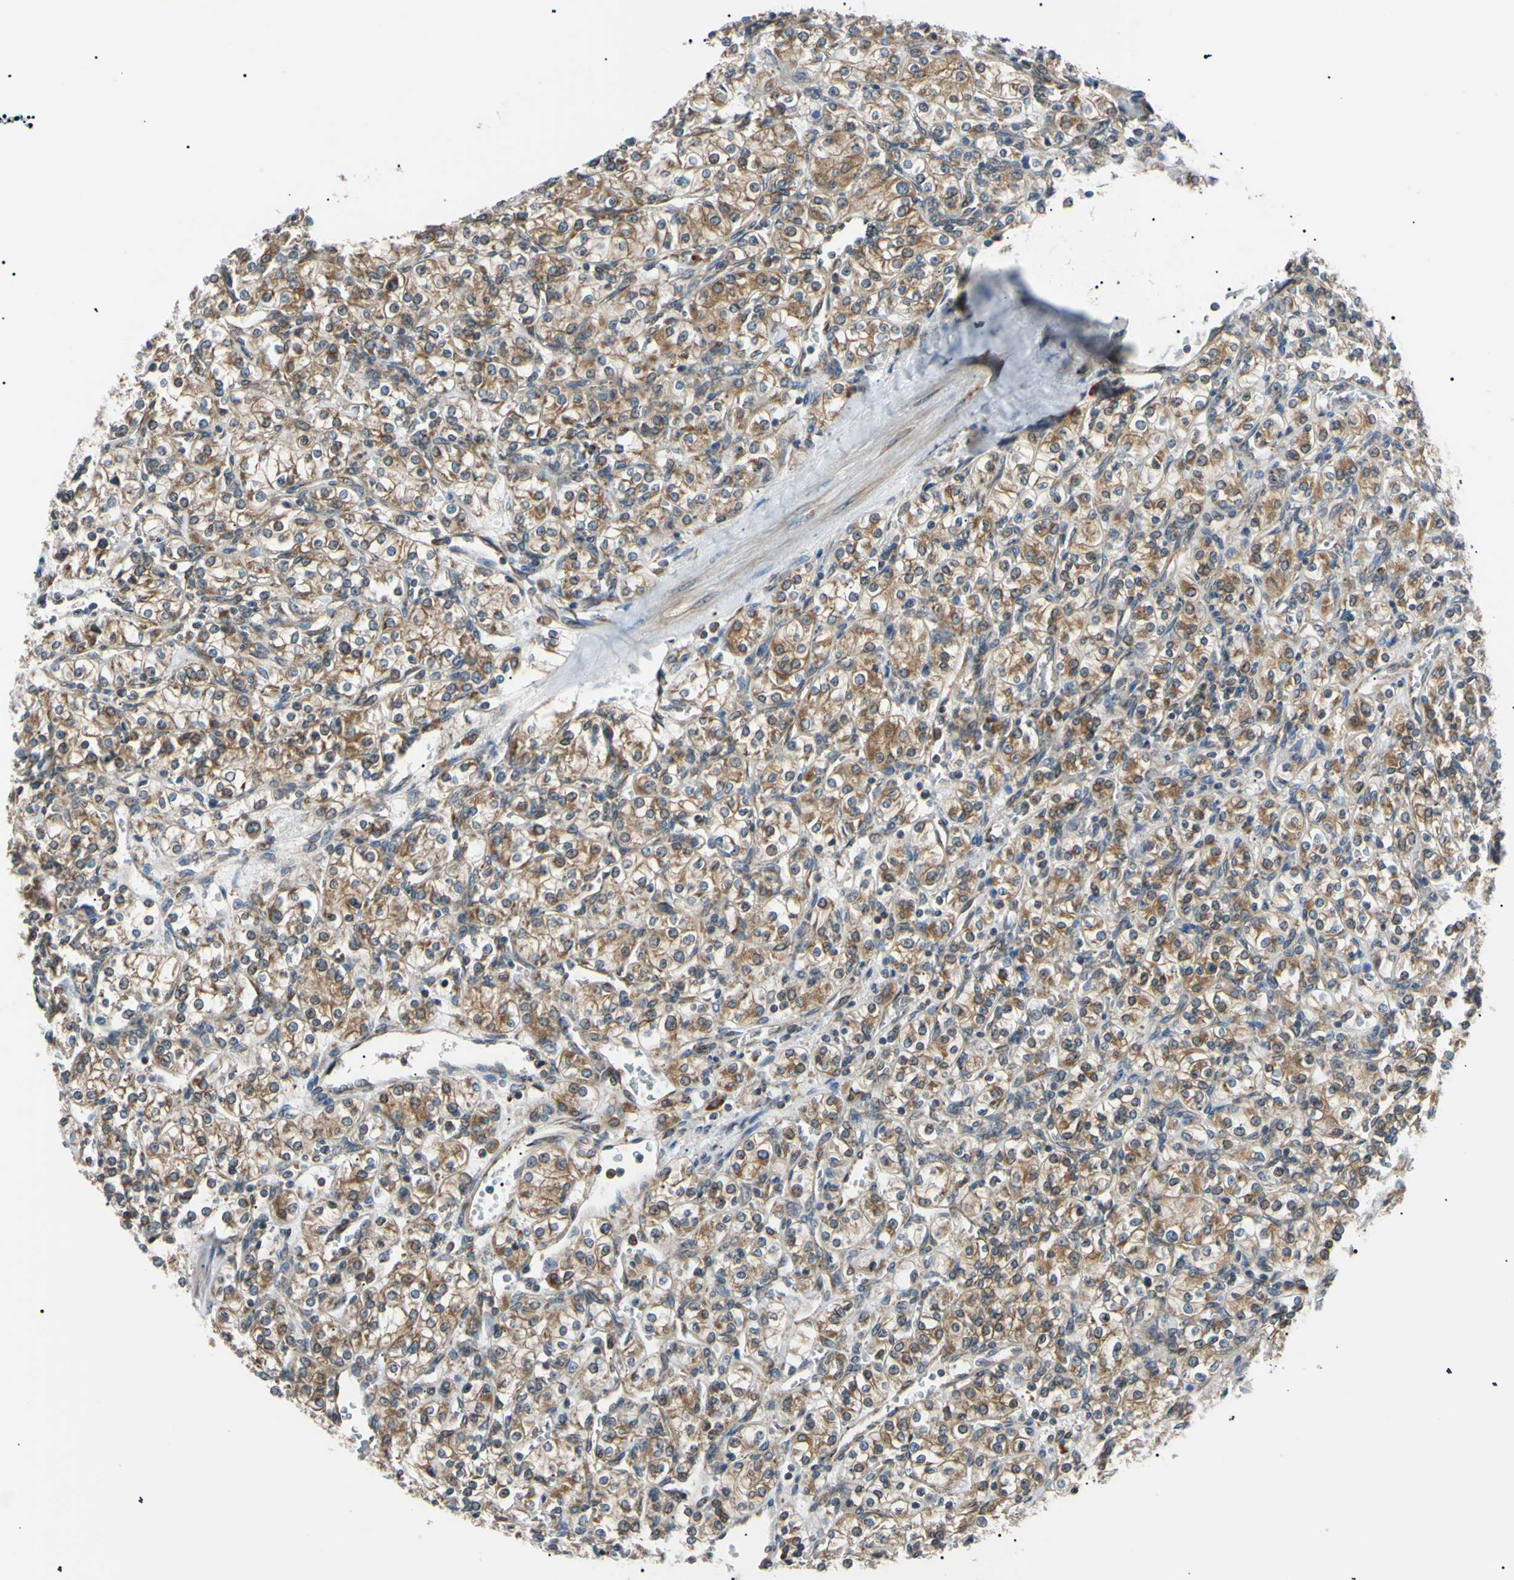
{"staining": {"intensity": "moderate", "quantity": ">75%", "location": "cytoplasmic/membranous"}, "tissue": "renal cancer", "cell_type": "Tumor cells", "image_type": "cancer", "snomed": [{"axis": "morphology", "description": "Adenocarcinoma, NOS"}, {"axis": "topography", "description": "Kidney"}], "caption": "Brown immunohistochemical staining in renal cancer (adenocarcinoma) exhibits moderate cytoplasmic/membranous staining in about >75% of tumor cells.", "gene": "VAPA", "patient": {"sex": "male", "age": 77}}